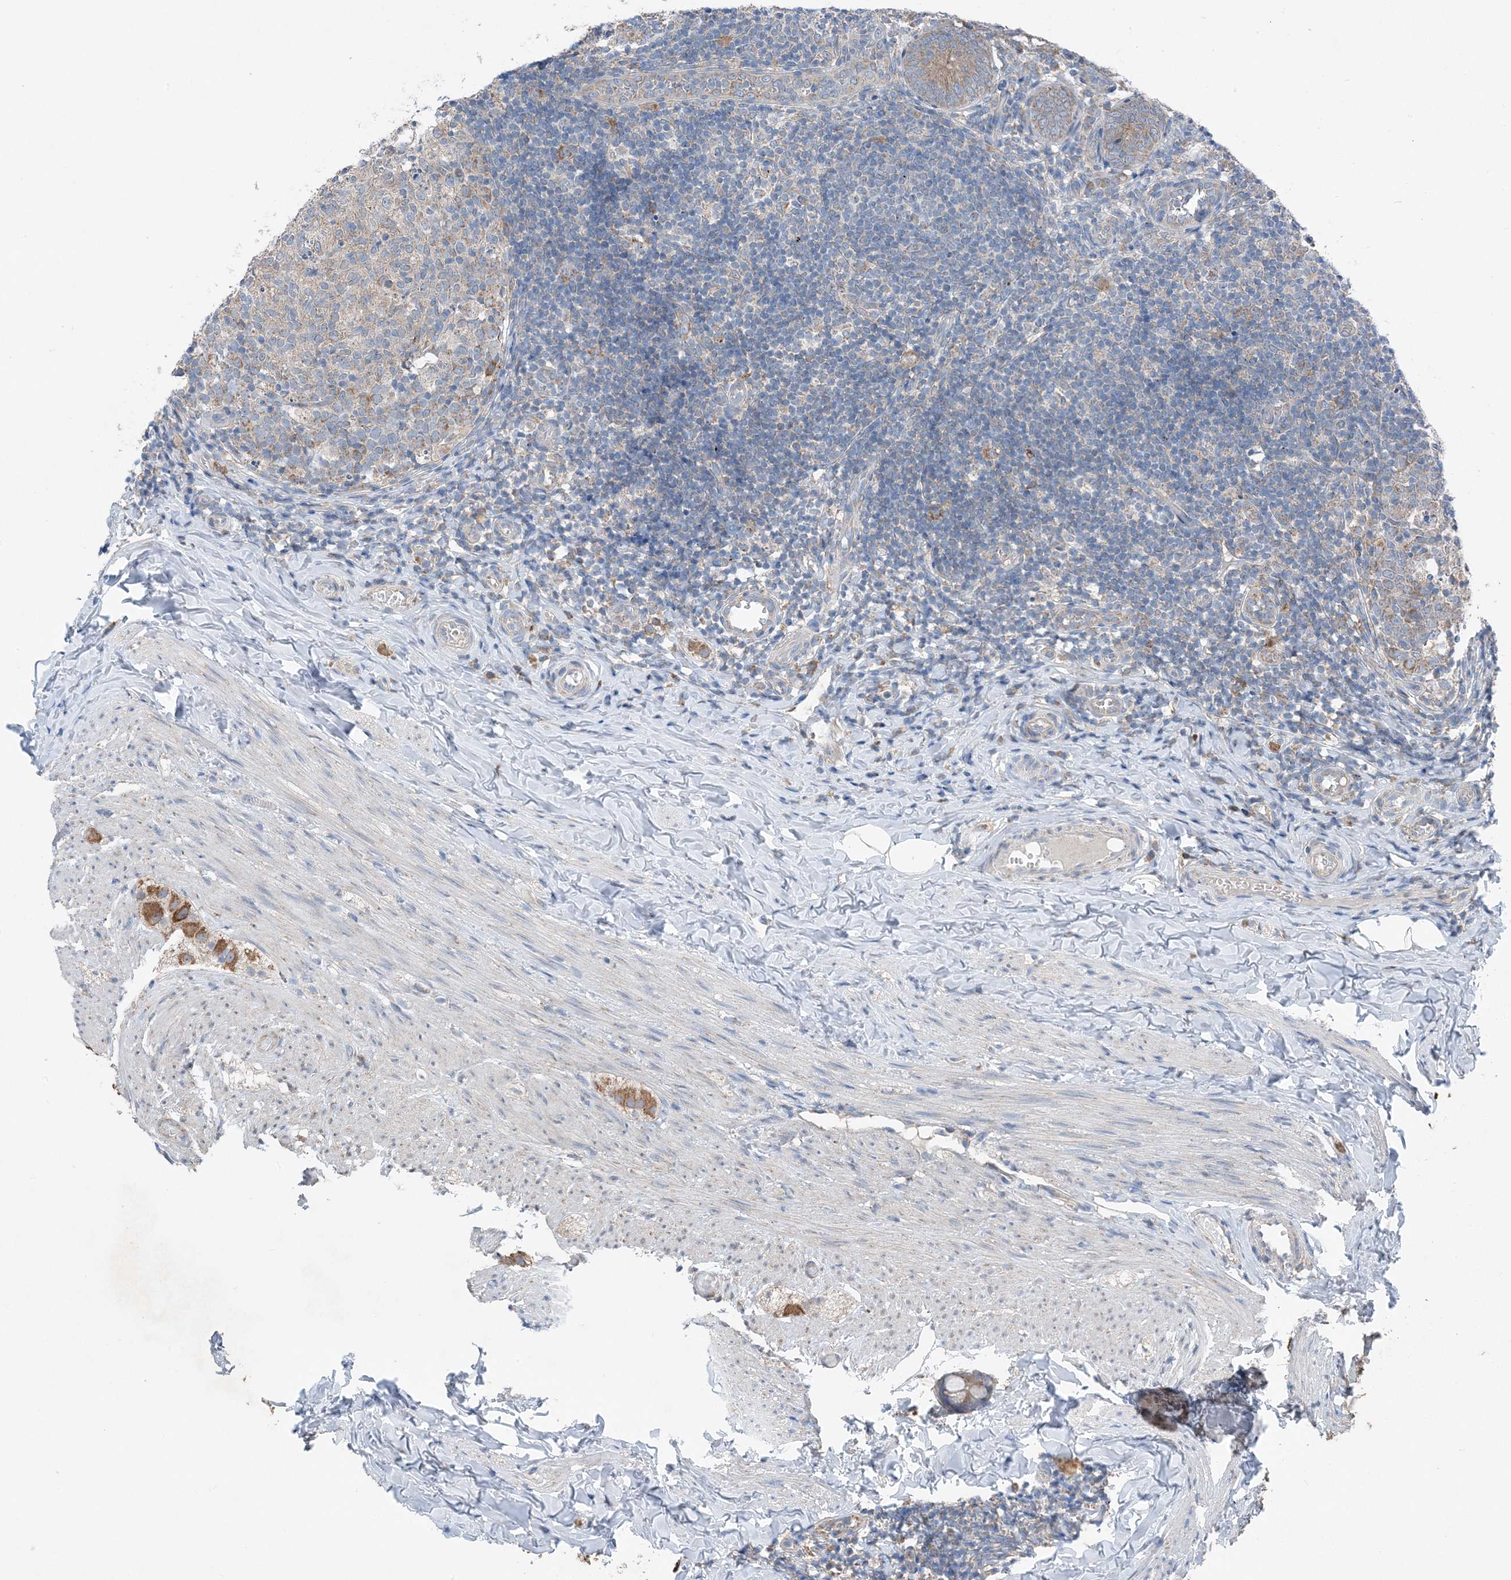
{"staining": {"intensity": "moderate", "quantity": "<25%", "location": "cytoplasmic/membranous"}, "tissue": "appendix", "cell_type": "Glandular cells", "image_type": "normal", "snomed": [{"axis": "morphology", "description": "Normal tissue, NOS"}, {"axis": "topography", "description": "Appendix"}], "caption": "Normal appendix was stained to show a protein in brown. There is low levels of moderate cytoplasmic/membranous staining in approximately <25% of glandular cells. The protein of interest is stained brown, and the nuclei are stained in blue (DAB IHC with brightfield microscopy, high magnification).", "gene": "DHX30", "patient": {"sex": "male", "age": 8}}